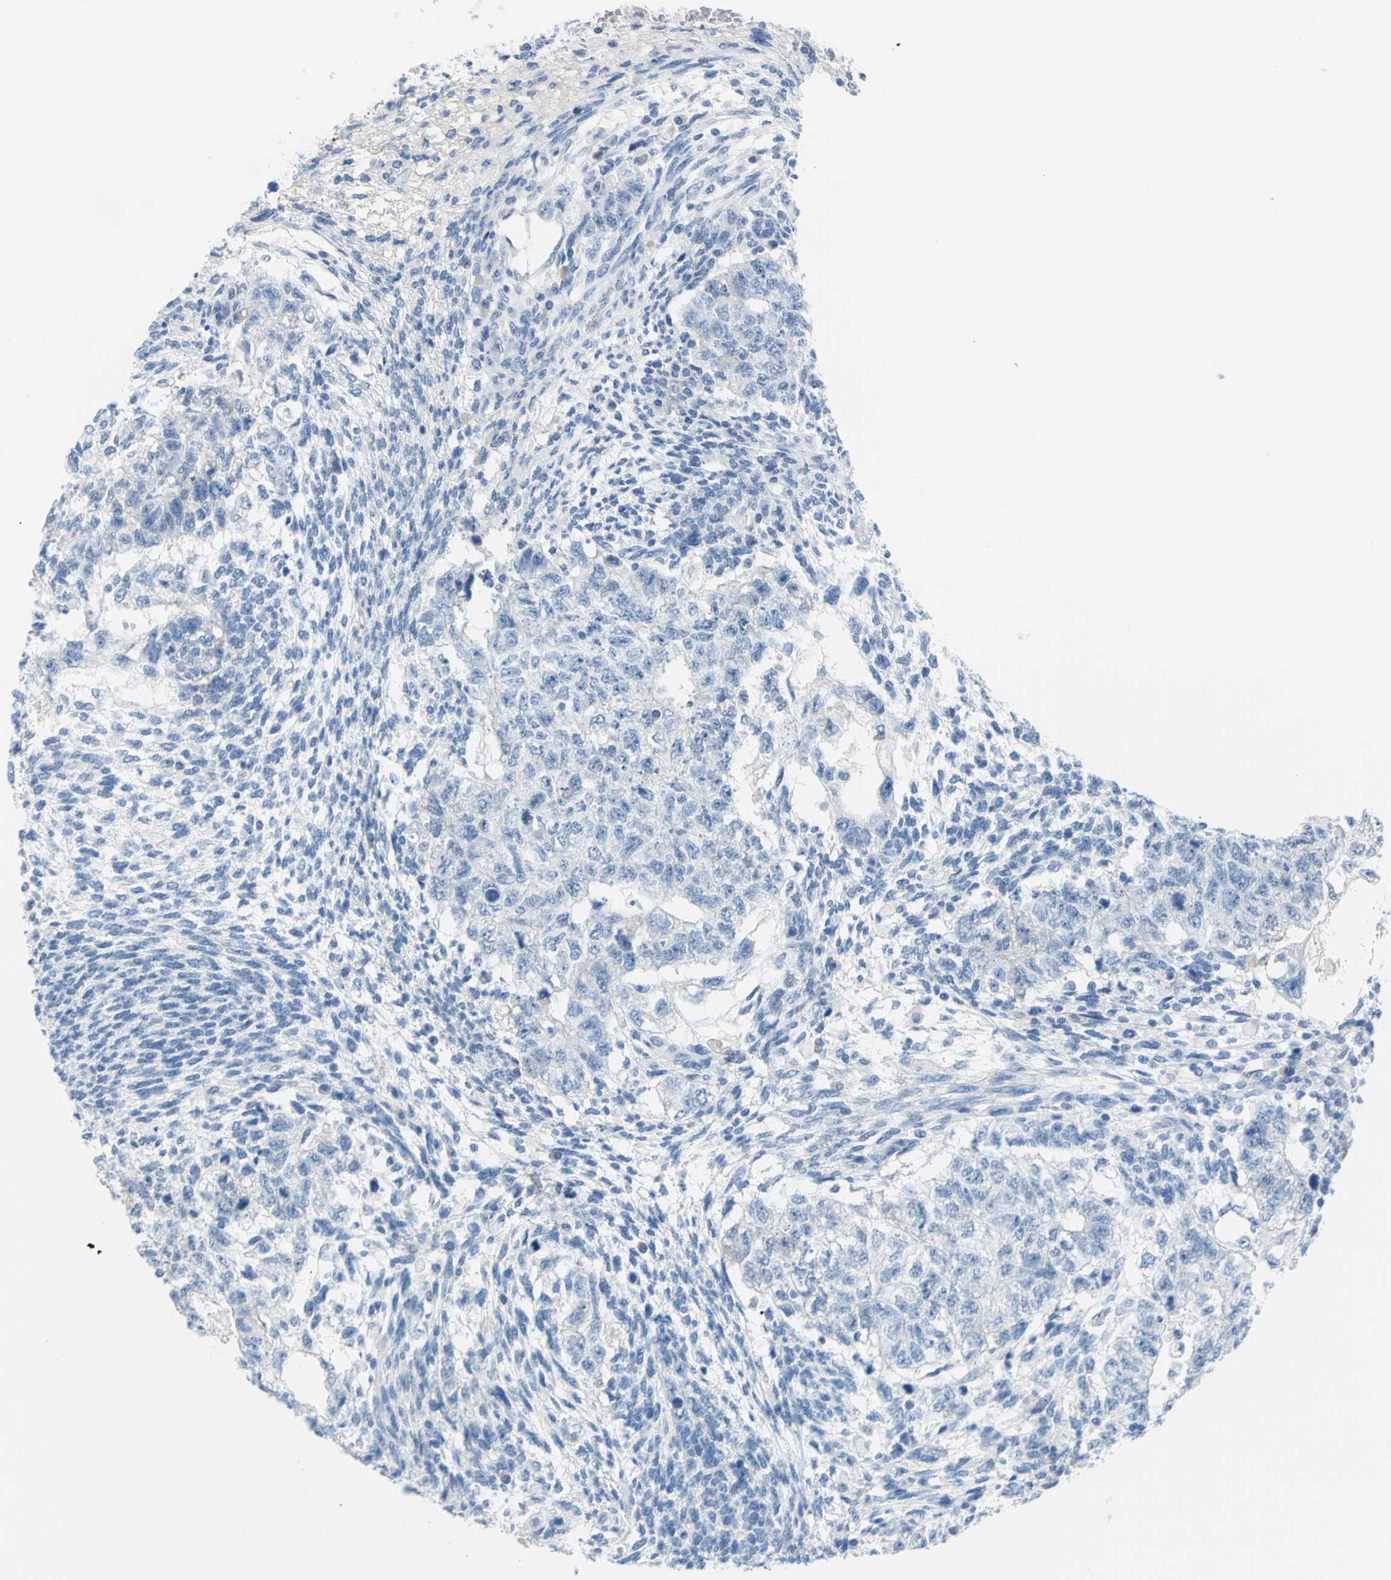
{"staining": {"intensity": "negative", "quantity": "none", "location": "none"}, "tissue": "testis cancer", "cell_type": "Tumor cells", "image_type": "cancer", "snomed": [{"axis": "morphology", "description": "Normal tissue, NOS"}, {"axis": "morphology", "description": "Carcinoma, Embryonal, NOS"}, {"axis": "topography", "description": "Testis"}], "caption": "An immunohistochemistry (IHC) micrograph of embryonal carcinoma (testis) is shown. There is no staining in tumor cells of embryonal carcinoma (testis).", "gene": "DCT", "patient": {"sex": "male", "age": 36}}